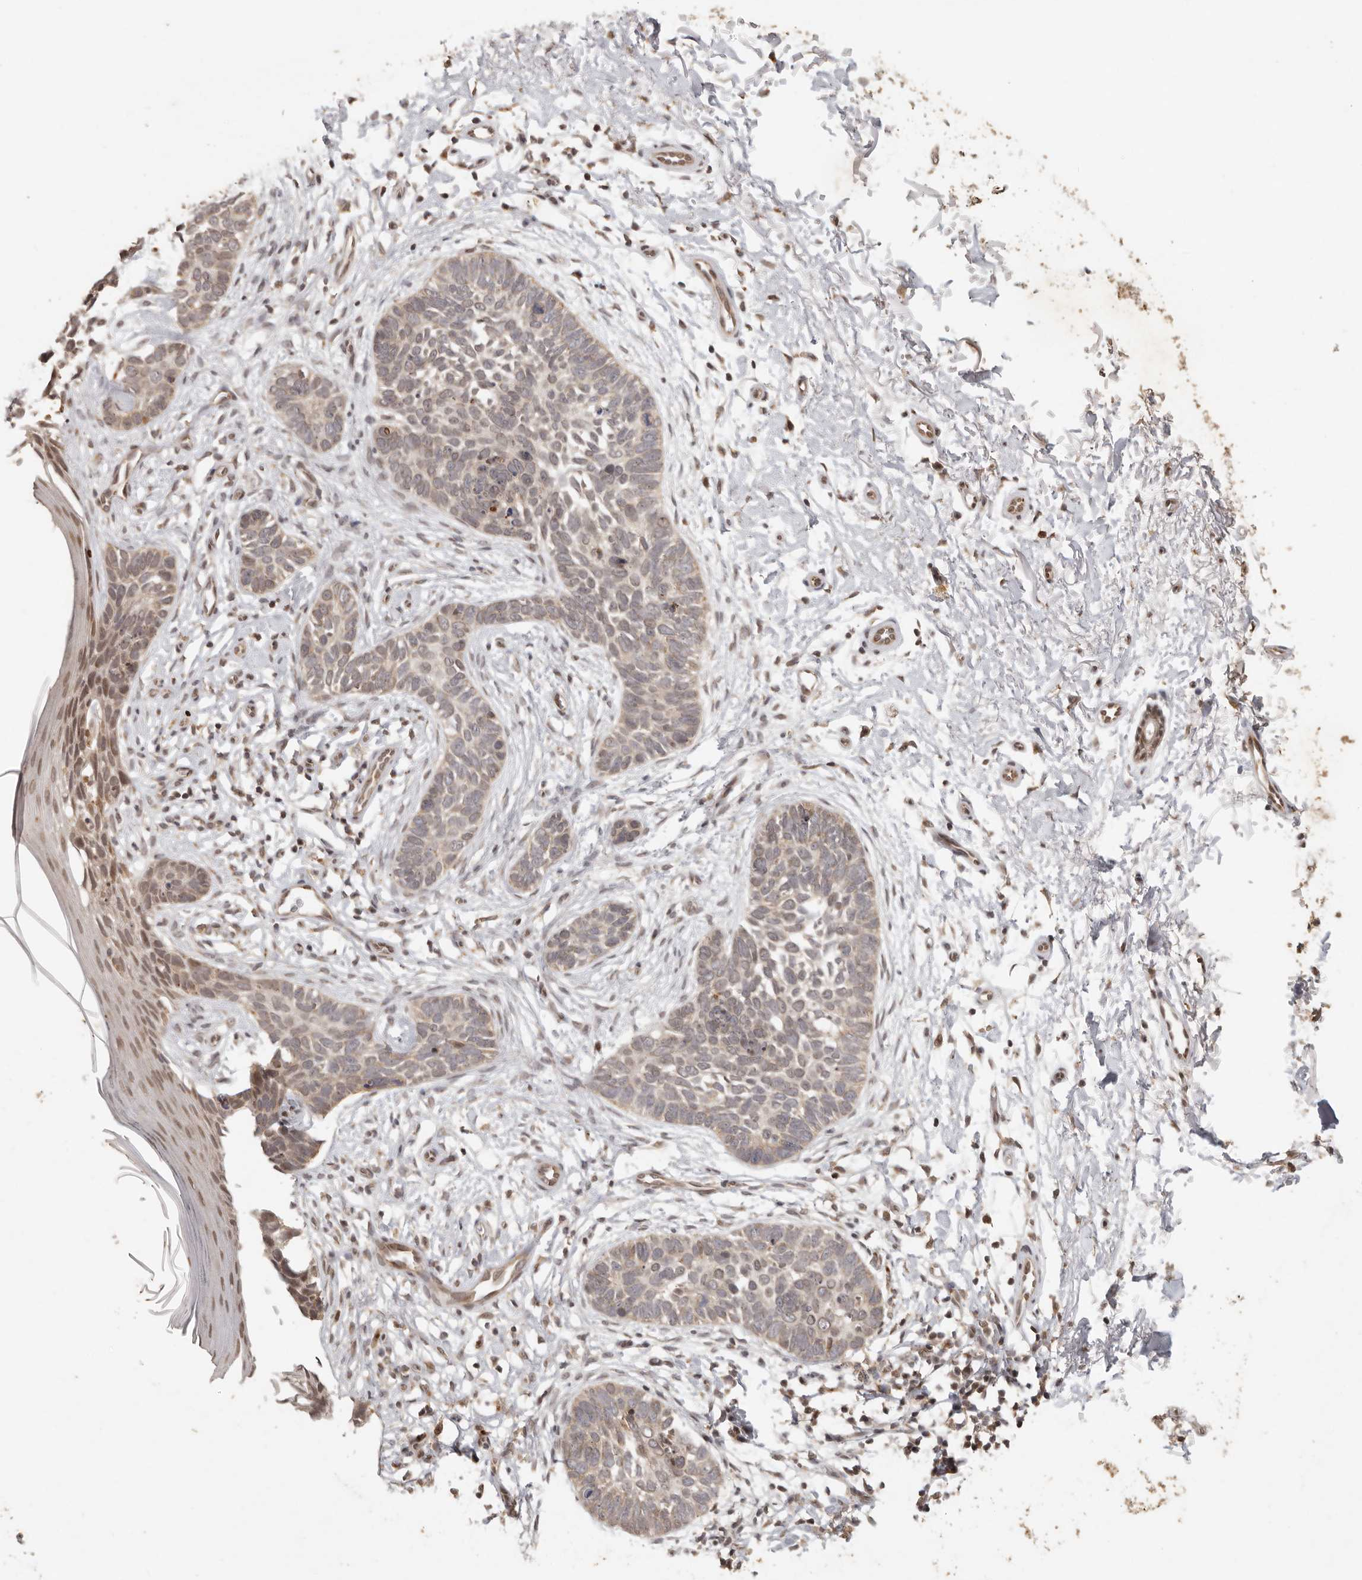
{"staining": {"intensity": "weak", "quantity": ">75%", "location": "cytoplasmic/membranous"}, "tissue": "skin cancer", "cell_type": "Tumor cells", "image_type": "cancer", "snomed": [{"axis": "morphology", "description": "Normal tissue, NOS"}, {"axis": "morphology", "description": "Basal cell carcinoma"}, {"axis": "topography", "description": "Skin"}], "caption": "Tumor cells display low levels of weak cytoplasmic/membranous staining in approximately >75% of cells in skin cancer.", "gene": "LRRC75A", "patient": {"sex": "male", "age": 77}}